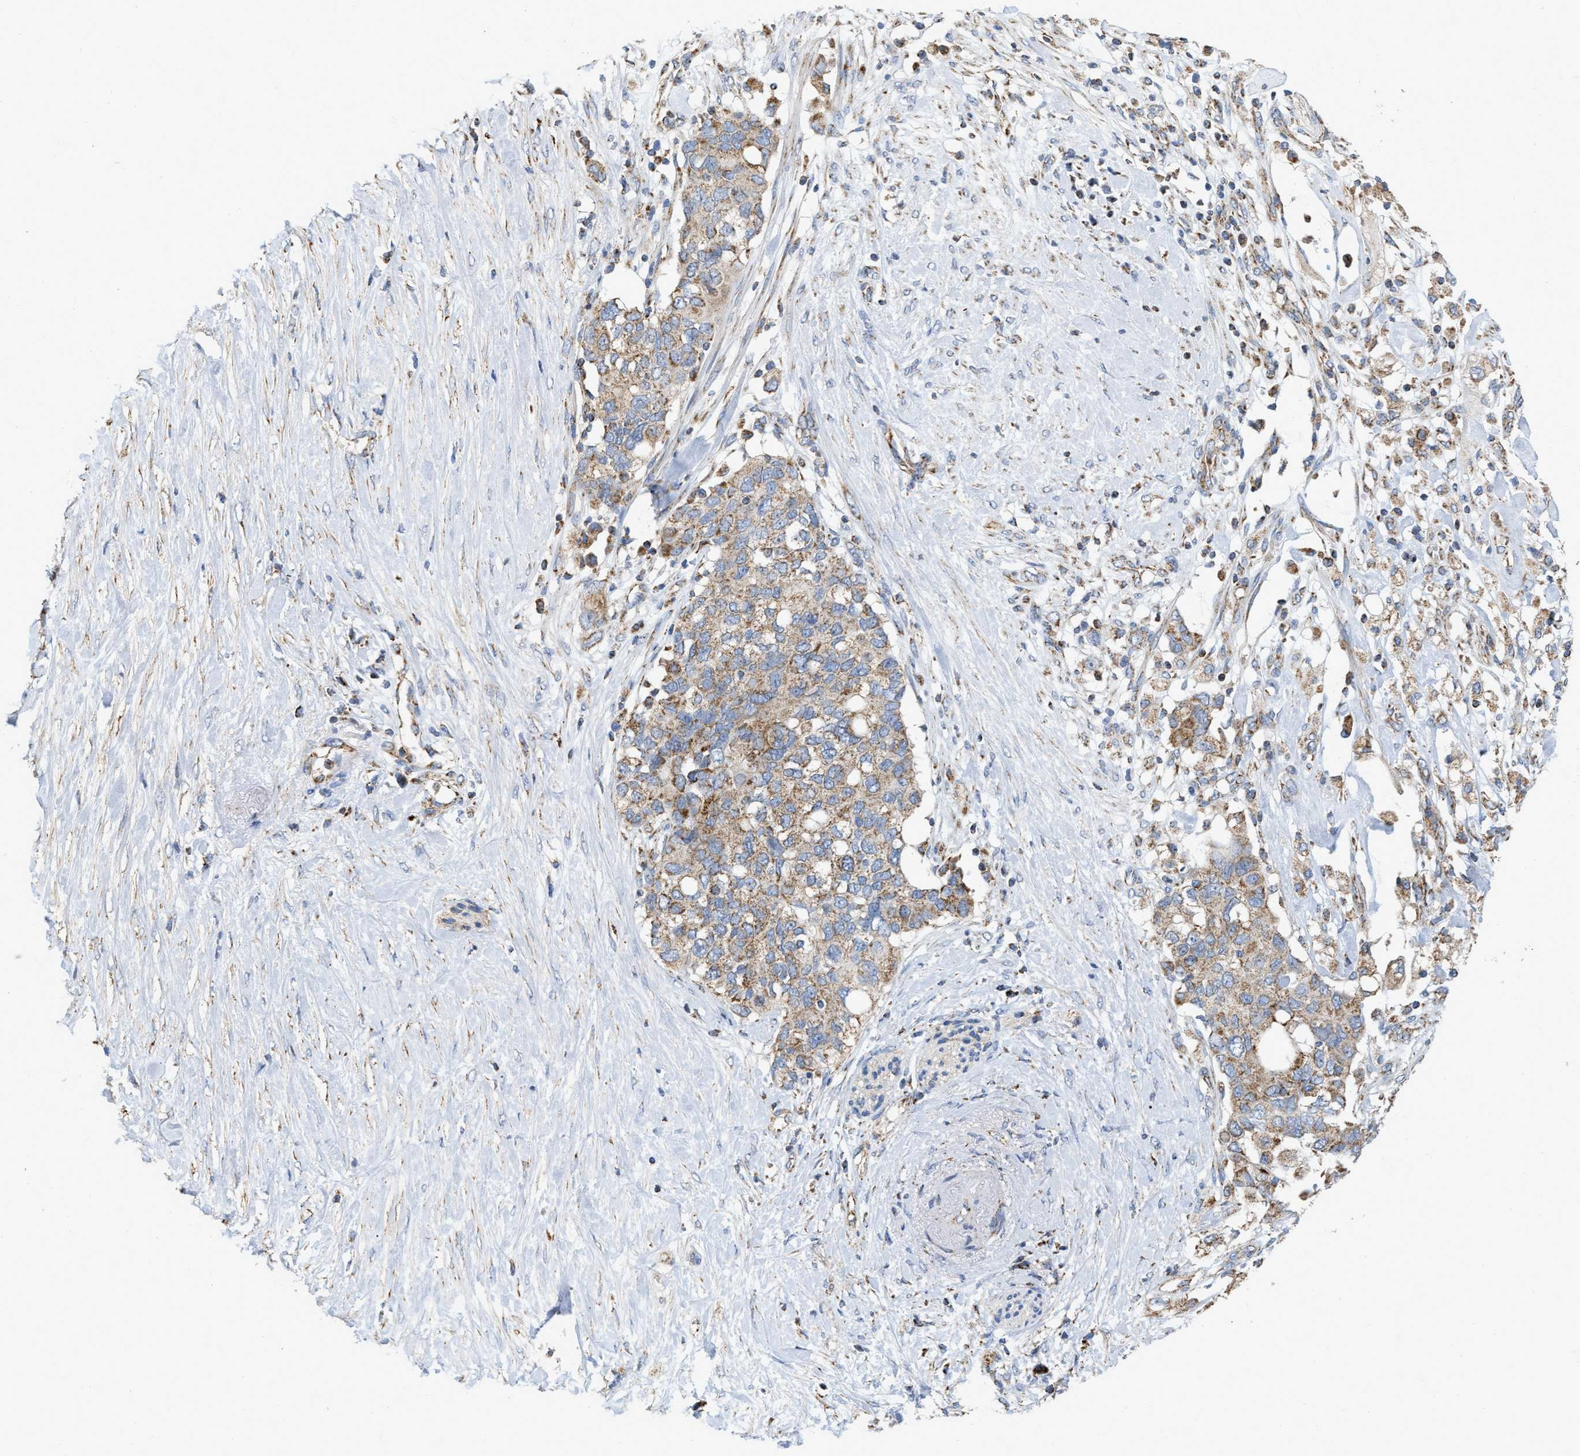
{"staining": {"intensity": "weak", "quantity": ">75%", "location": "cytoplasmic/membranous"}, "tissue": "pancreatic cancer", "cell_type": "Tumor cells", "image_type": "cancer", "snomed": [{"axis": "morphology", "description": "Adenocarcinoma, NOS"}, {"axis": "topography", "description": "Pancreas"}], "caption": "Weak cytoplasmic/membranous protein expression is appreciated in about >75% of tumor cells in adenocarcinoma (pancreatic). (brown staining indicates protein expression, while blue staining denotes nuclei).", "gene": "CBLB", "patient": {"sex": "female", "age": 56}}